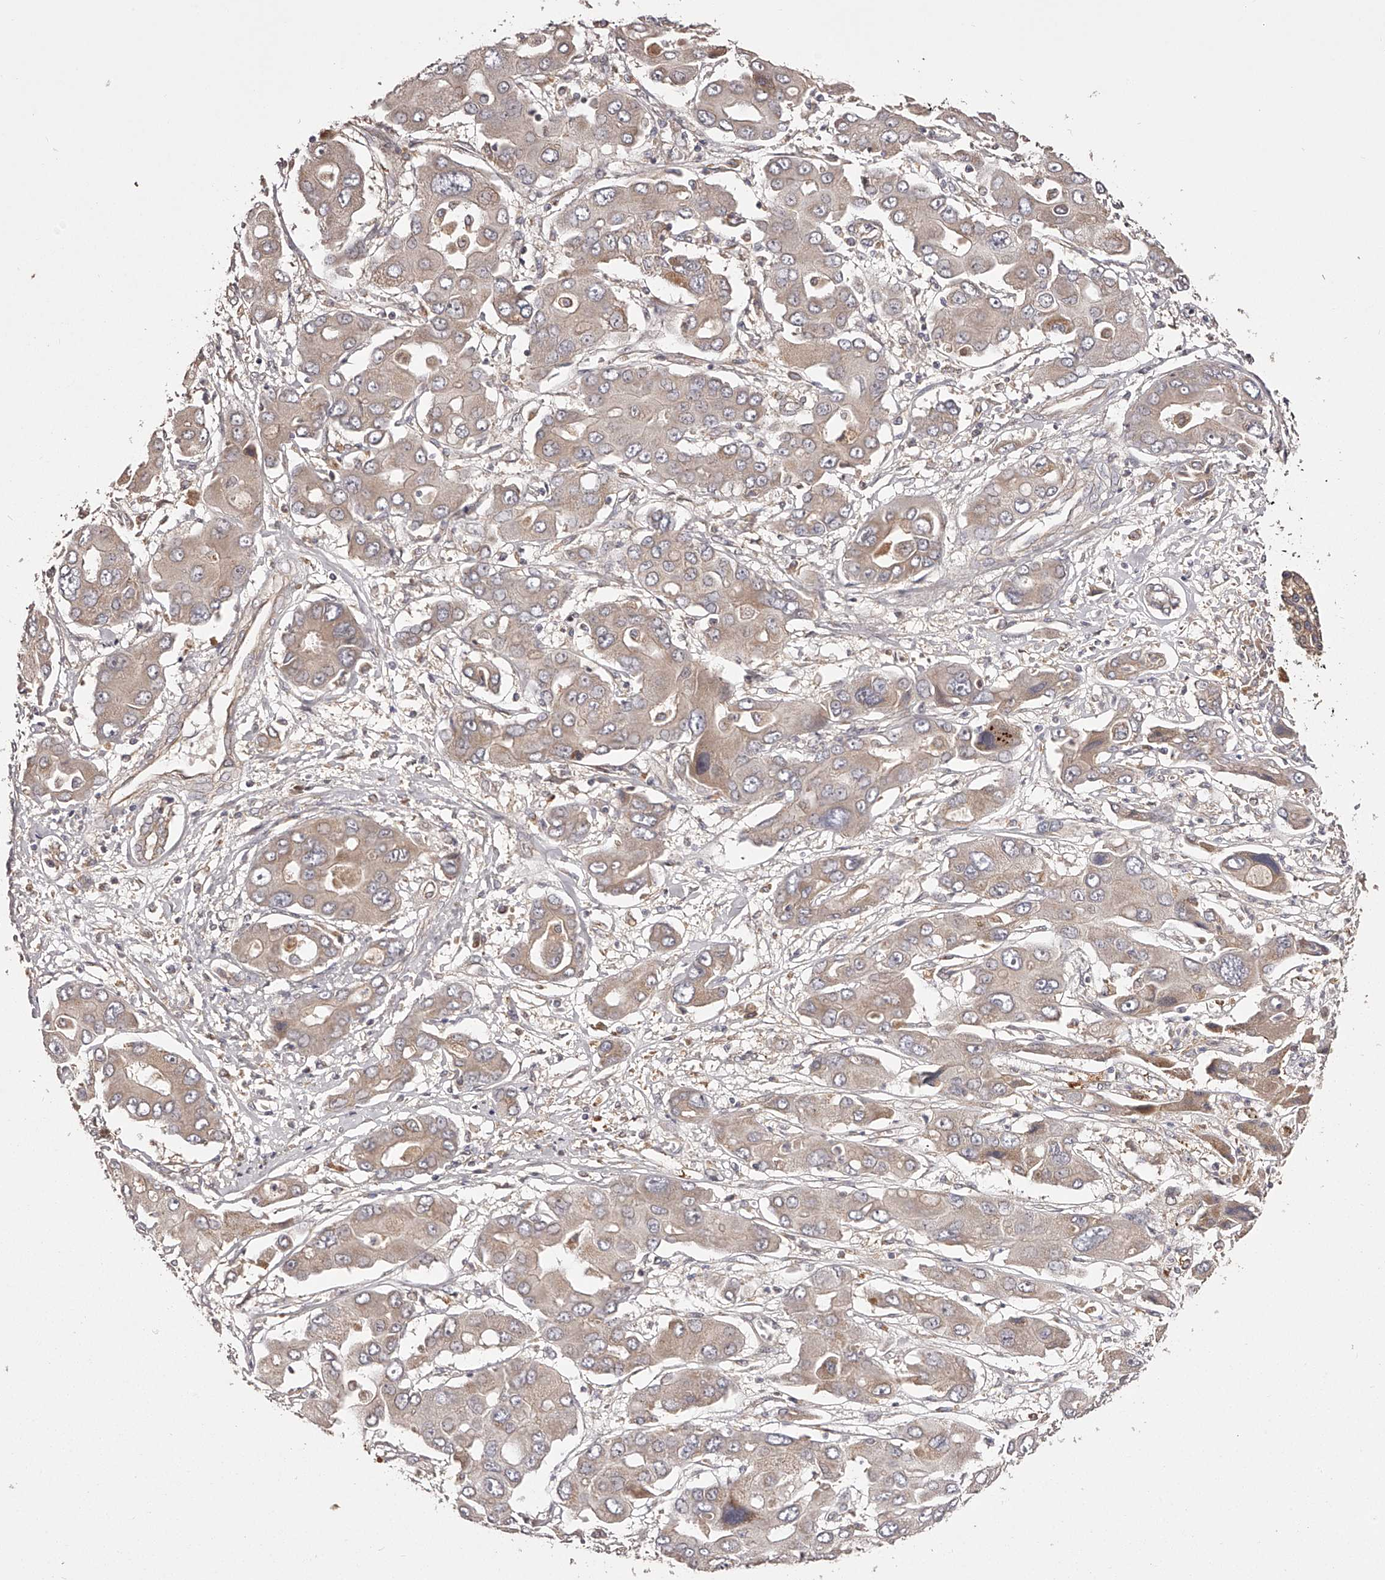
{"staining": {"intensity": "weak", "quantity": ">75%", "location": "cytoplasmic/membranous"}, "tissue": "liver cancer", "cell_type": "Tumor cells", "image_type": "cancer", "snomed": [{"axis": "morphology", "description": "Cholangiocarcinoma"}, {"axis": "topography", "description": "Liver"}], "caption": "Immunohistochemistry histopathology image of liver cancer (cholangiocarcinoma) stained for a protein (brown), which demonstrates low levels of weak cytoplasmic/membranous expression in approximately >75% of tumor cells.", "gene": "ODF2L", "patient": {"sex": "male", "age": 67}}